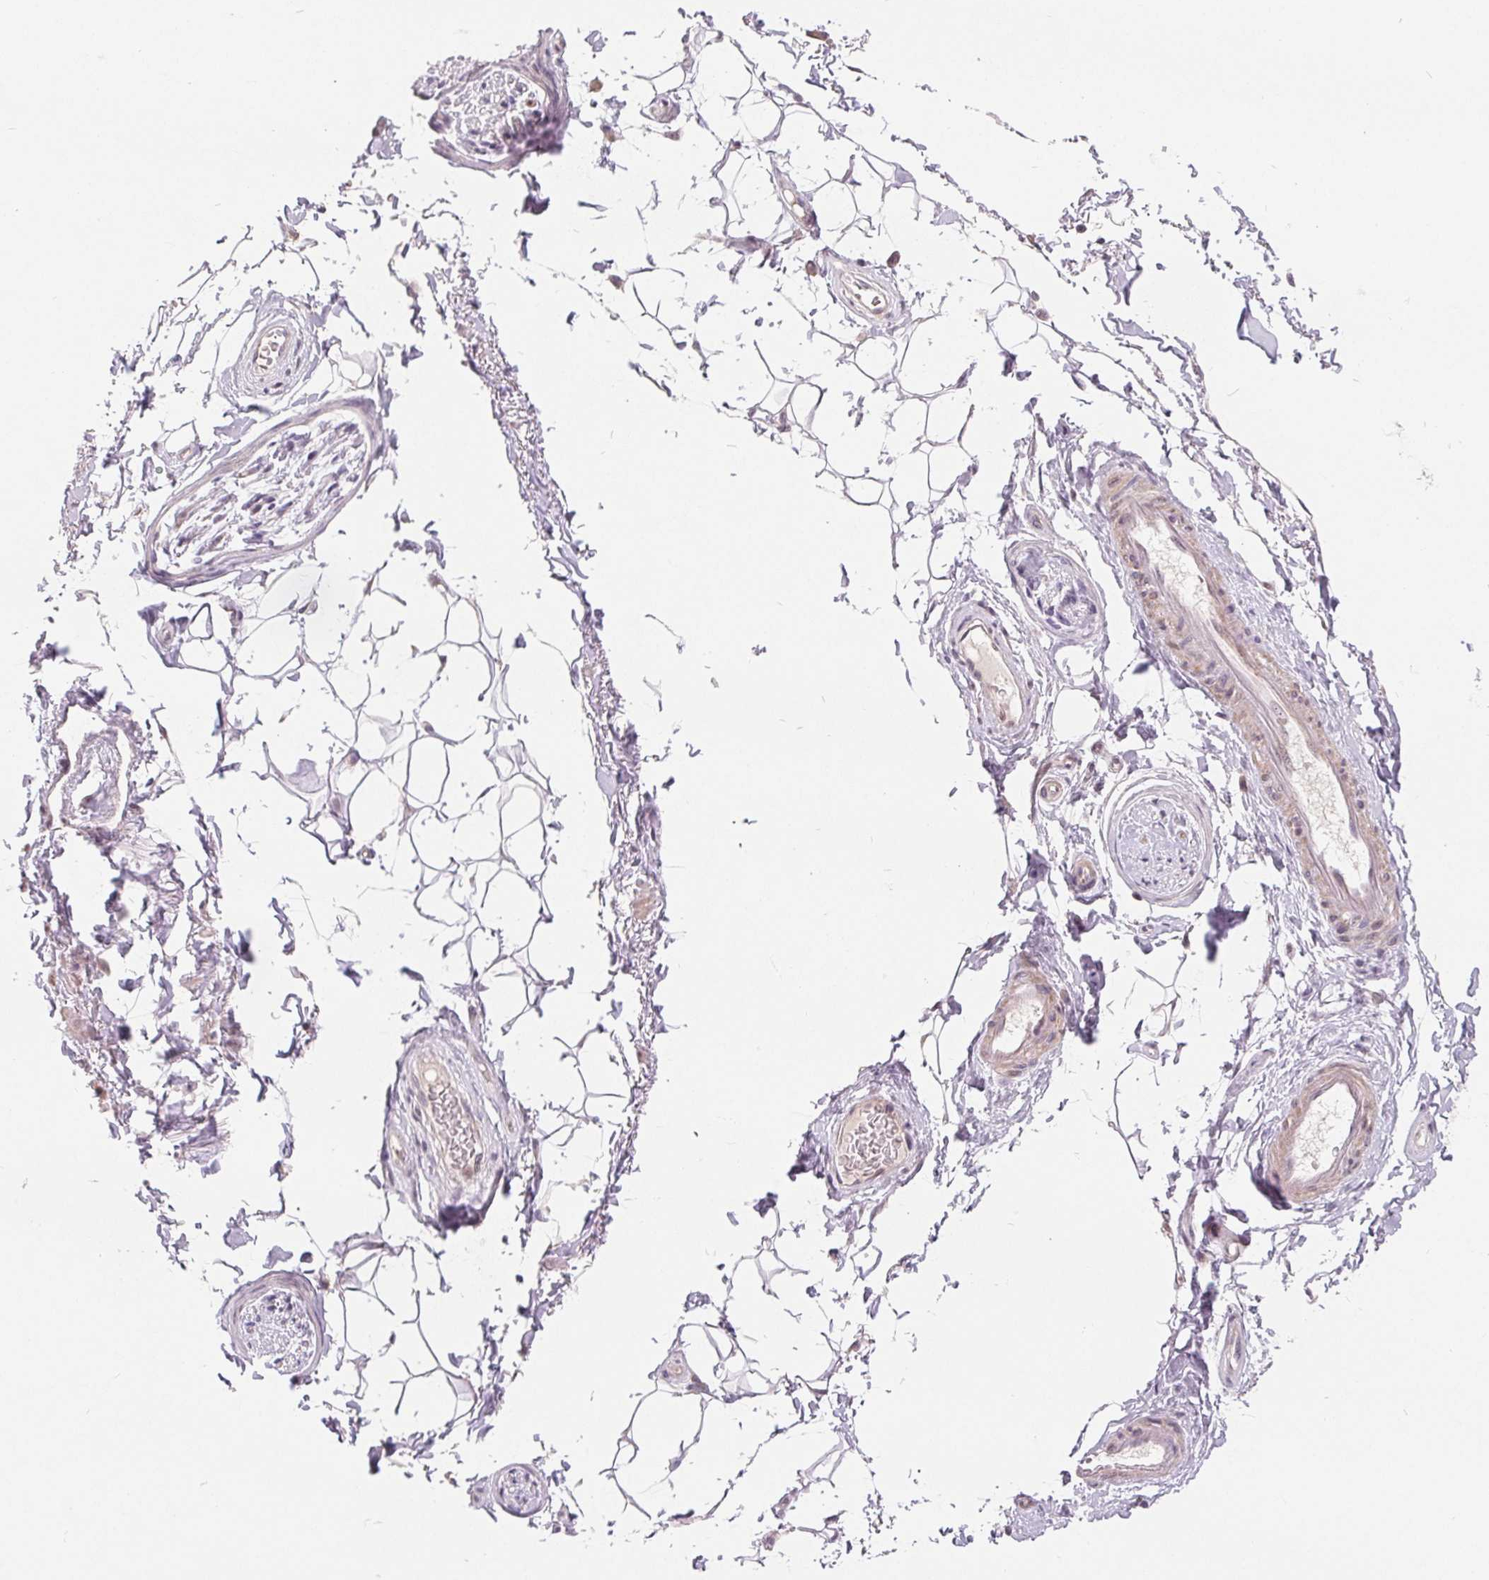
{"staining": {"intensity": "negative", "quantity": "none", "location": "none"}, "tissue": "adipose tissue", "cell_type": "Adipocytes", "image_type": "normal", "snomed": [{"axis": "morphology", "description": "Normal tissue, NOS"}, {"axis": "topography", "description": "Anal"}, {"axis": "topography", "description": "Peripheral nerve tissue"}], "caption": "Immunohistochemistry histopathology image of unremarkable adipose tissue: adipose tissue stained with DAB exhibits no significant protein staining in adipocytes.", "gene": "NRG2", "patient": {"sex": "male", "age": 51}}